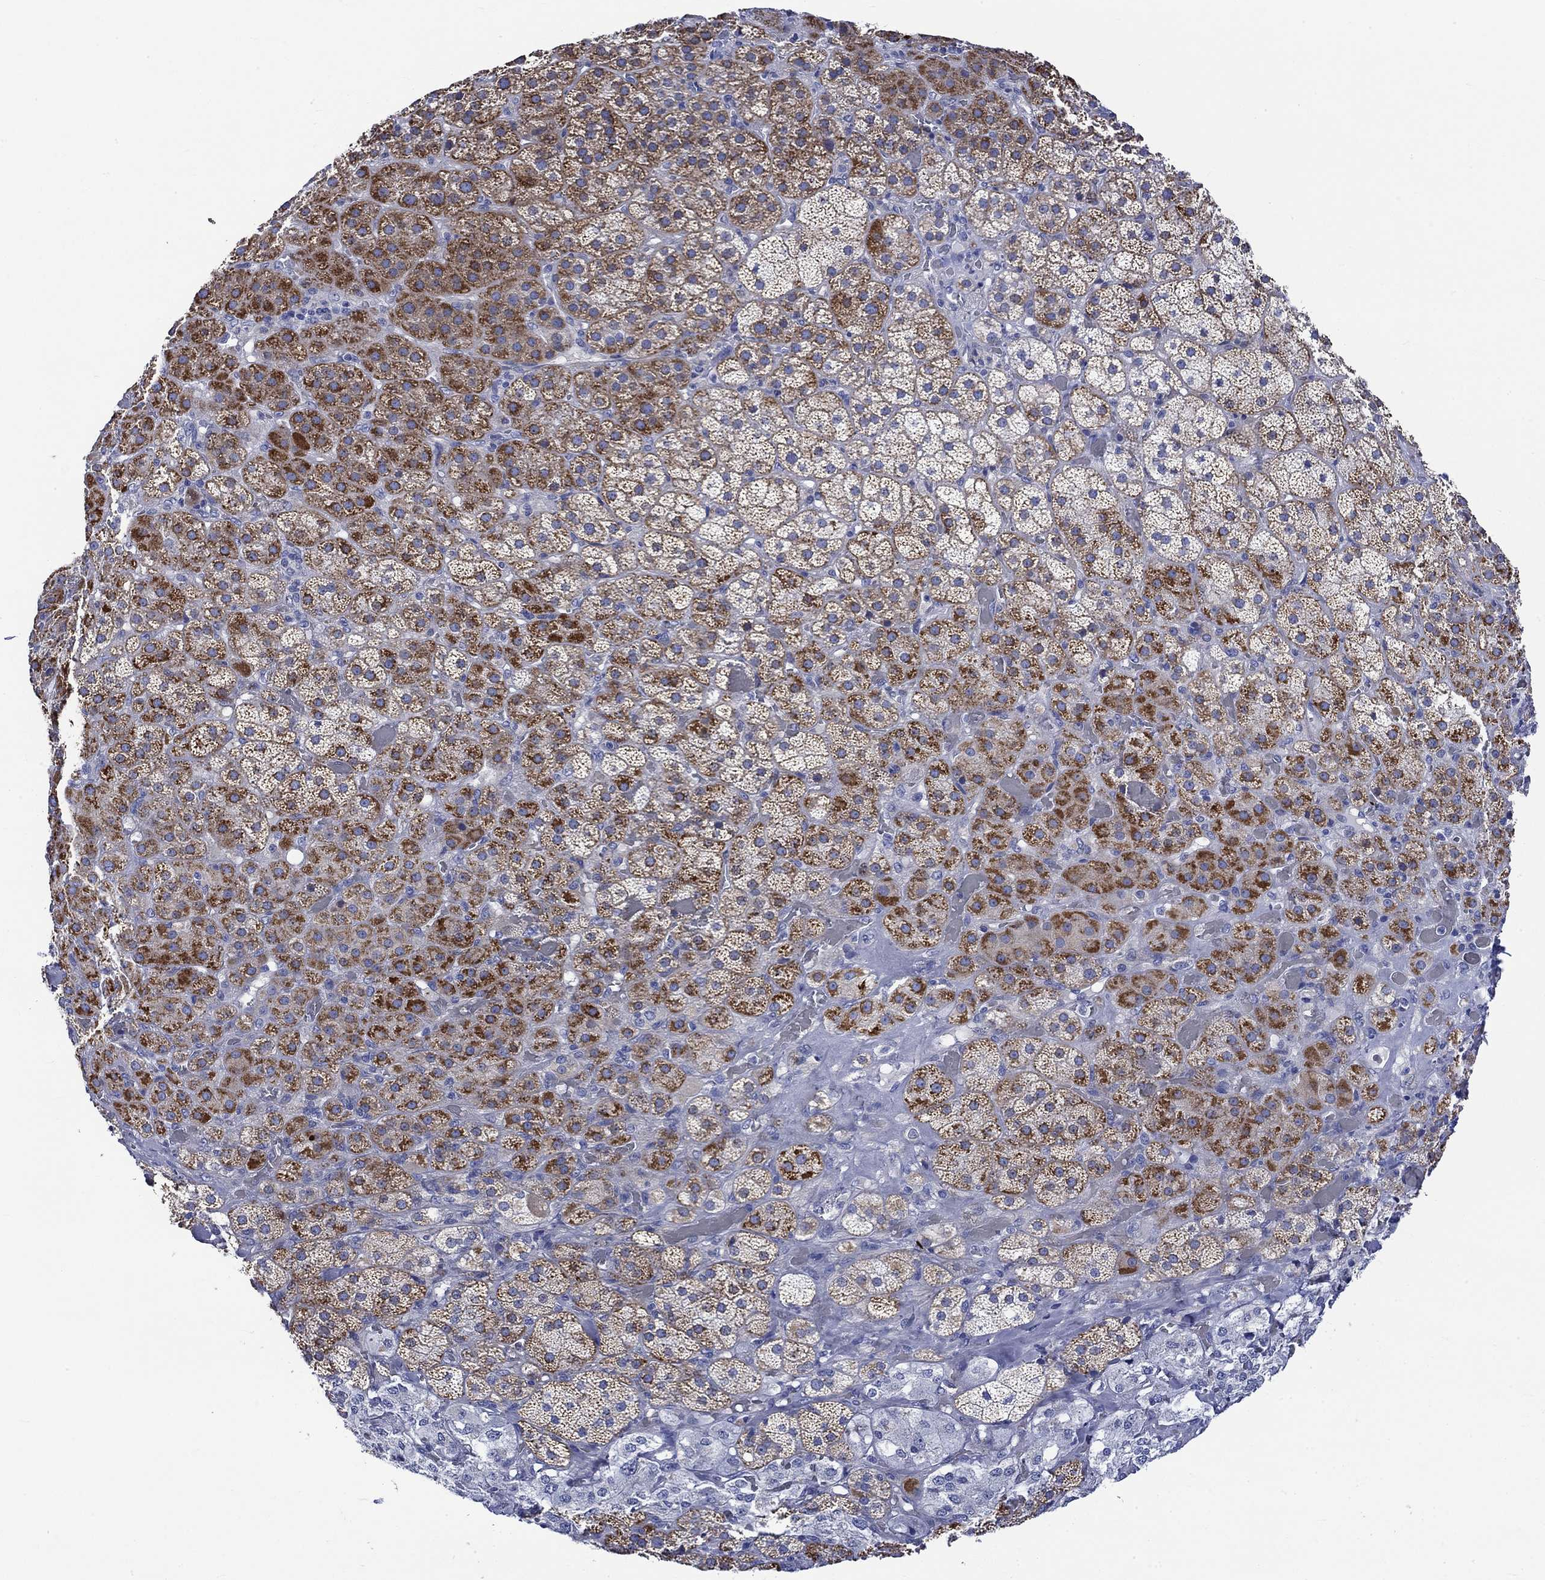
{"staining": {"intensity": "strong", "quantity": "25%-75%", "location": "cytoplasmic/membranous"}, "tissue": "adrenal gland", "cell_type": "Glandular cells", "image_type": "normal", "snomed": [{"axis": "morphology", "description": "Normal tissue, NOS"}, {"axis": "topography", "description": "Adrenal gland"}], "caption": "Immunohistochemical staining of benign human adrenal gland shows high levels of strong cytoplasmic/membranous staining in approximately 25%-75% of glandular cells. The staining is performed using DAB (3,3'-diaminobenzidine) brown chromogen to label protein expression. The nuclei are counter-stained blue using hematoxylin.", "gene": "NRIP3", "patient": {"sex": "male", "age": 57}}